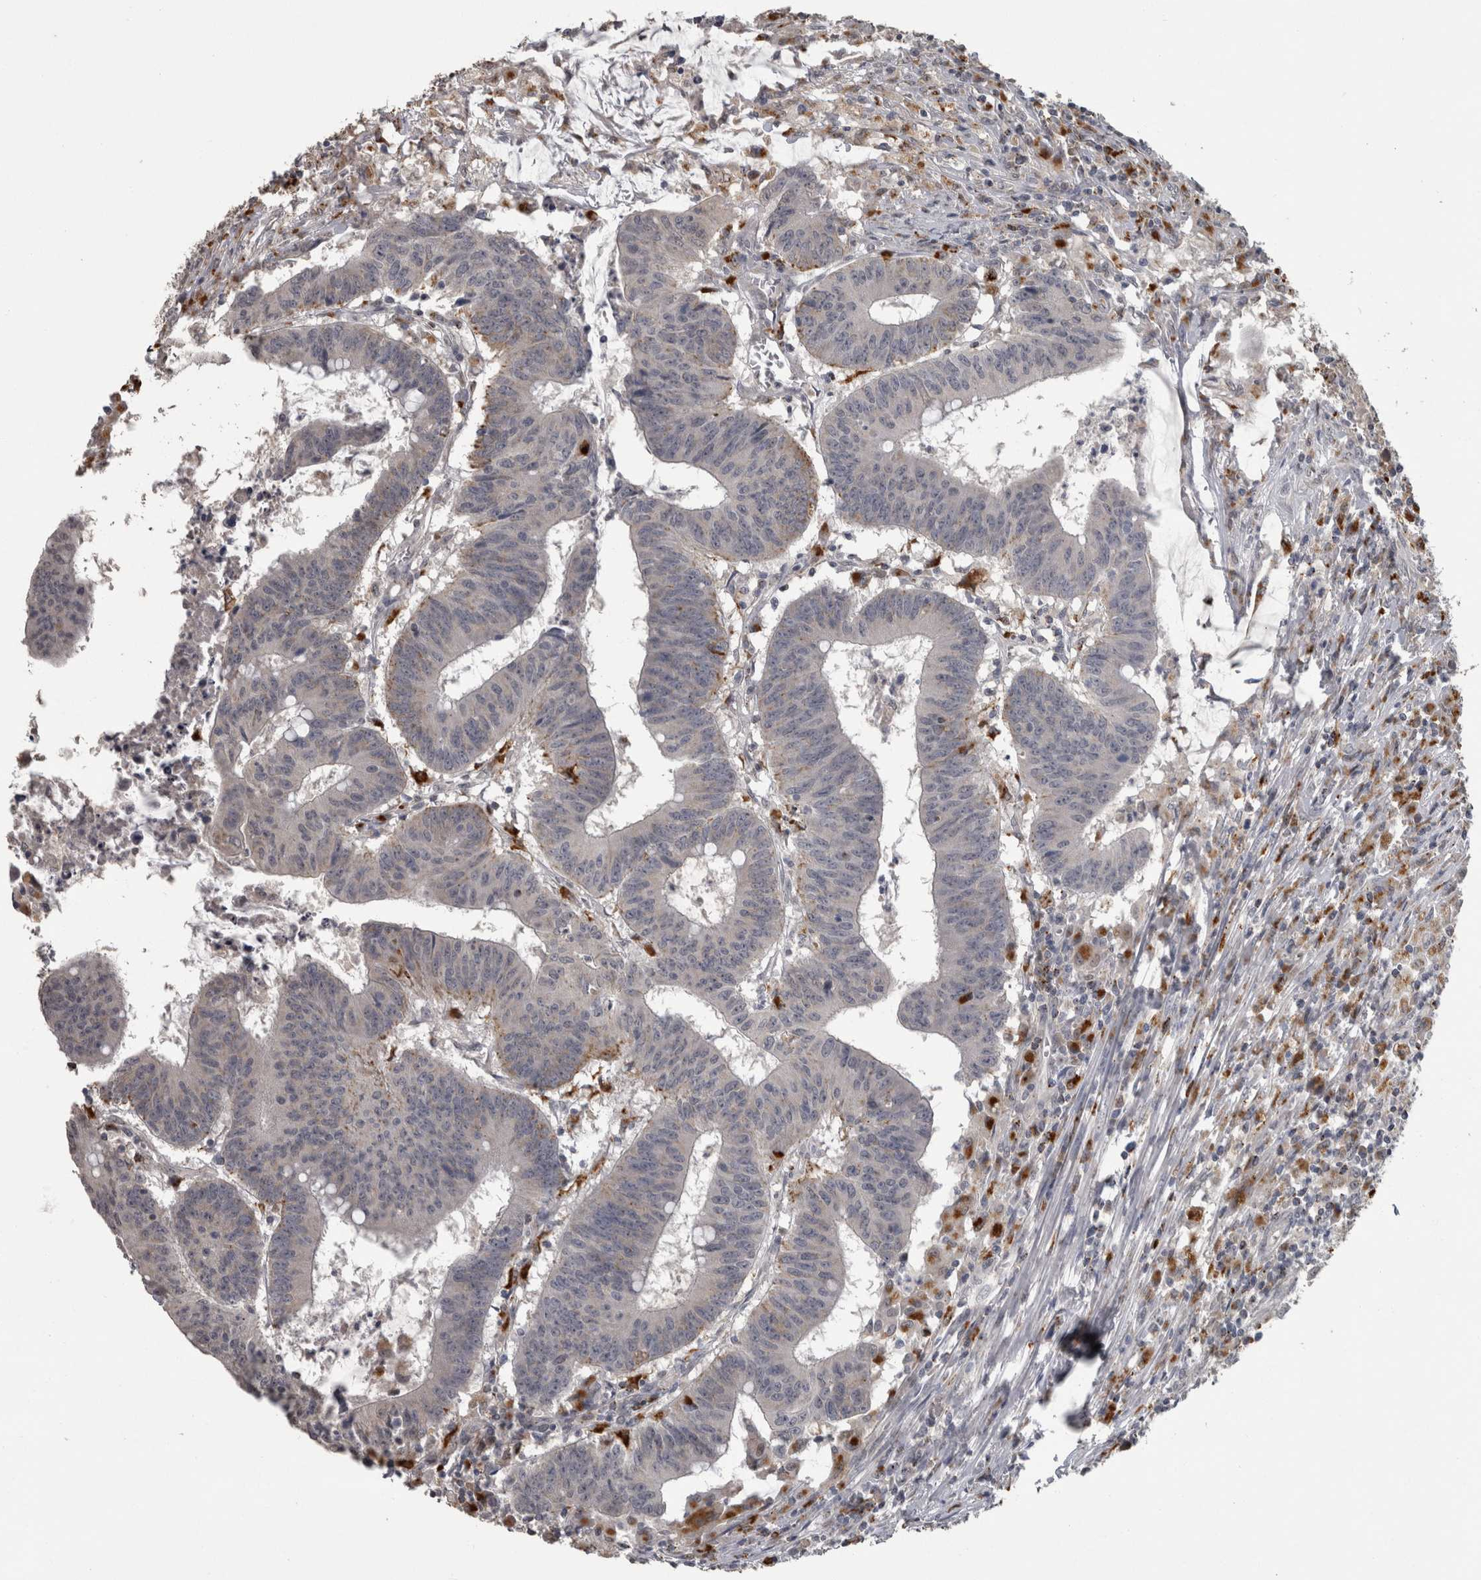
{"staining": {"intensity": "negative", "quantity": "none", "location": "none"}, "tissue": "colorectal cancer", "cell_type": "Tumor cells", "image_type": "cancer", "snomed": [{"axis": "morphology", "description": "Adenocarcinoma, NOS"}, {"axis": "topography", "description": "Colon"}], "caption": "There is no significant expression in tumor cells of colorectal cancer. (IHC, brightfield microscopy, high magnification).", "gene": "NAAA", "patient": {"sex": "male", "age": 45}}